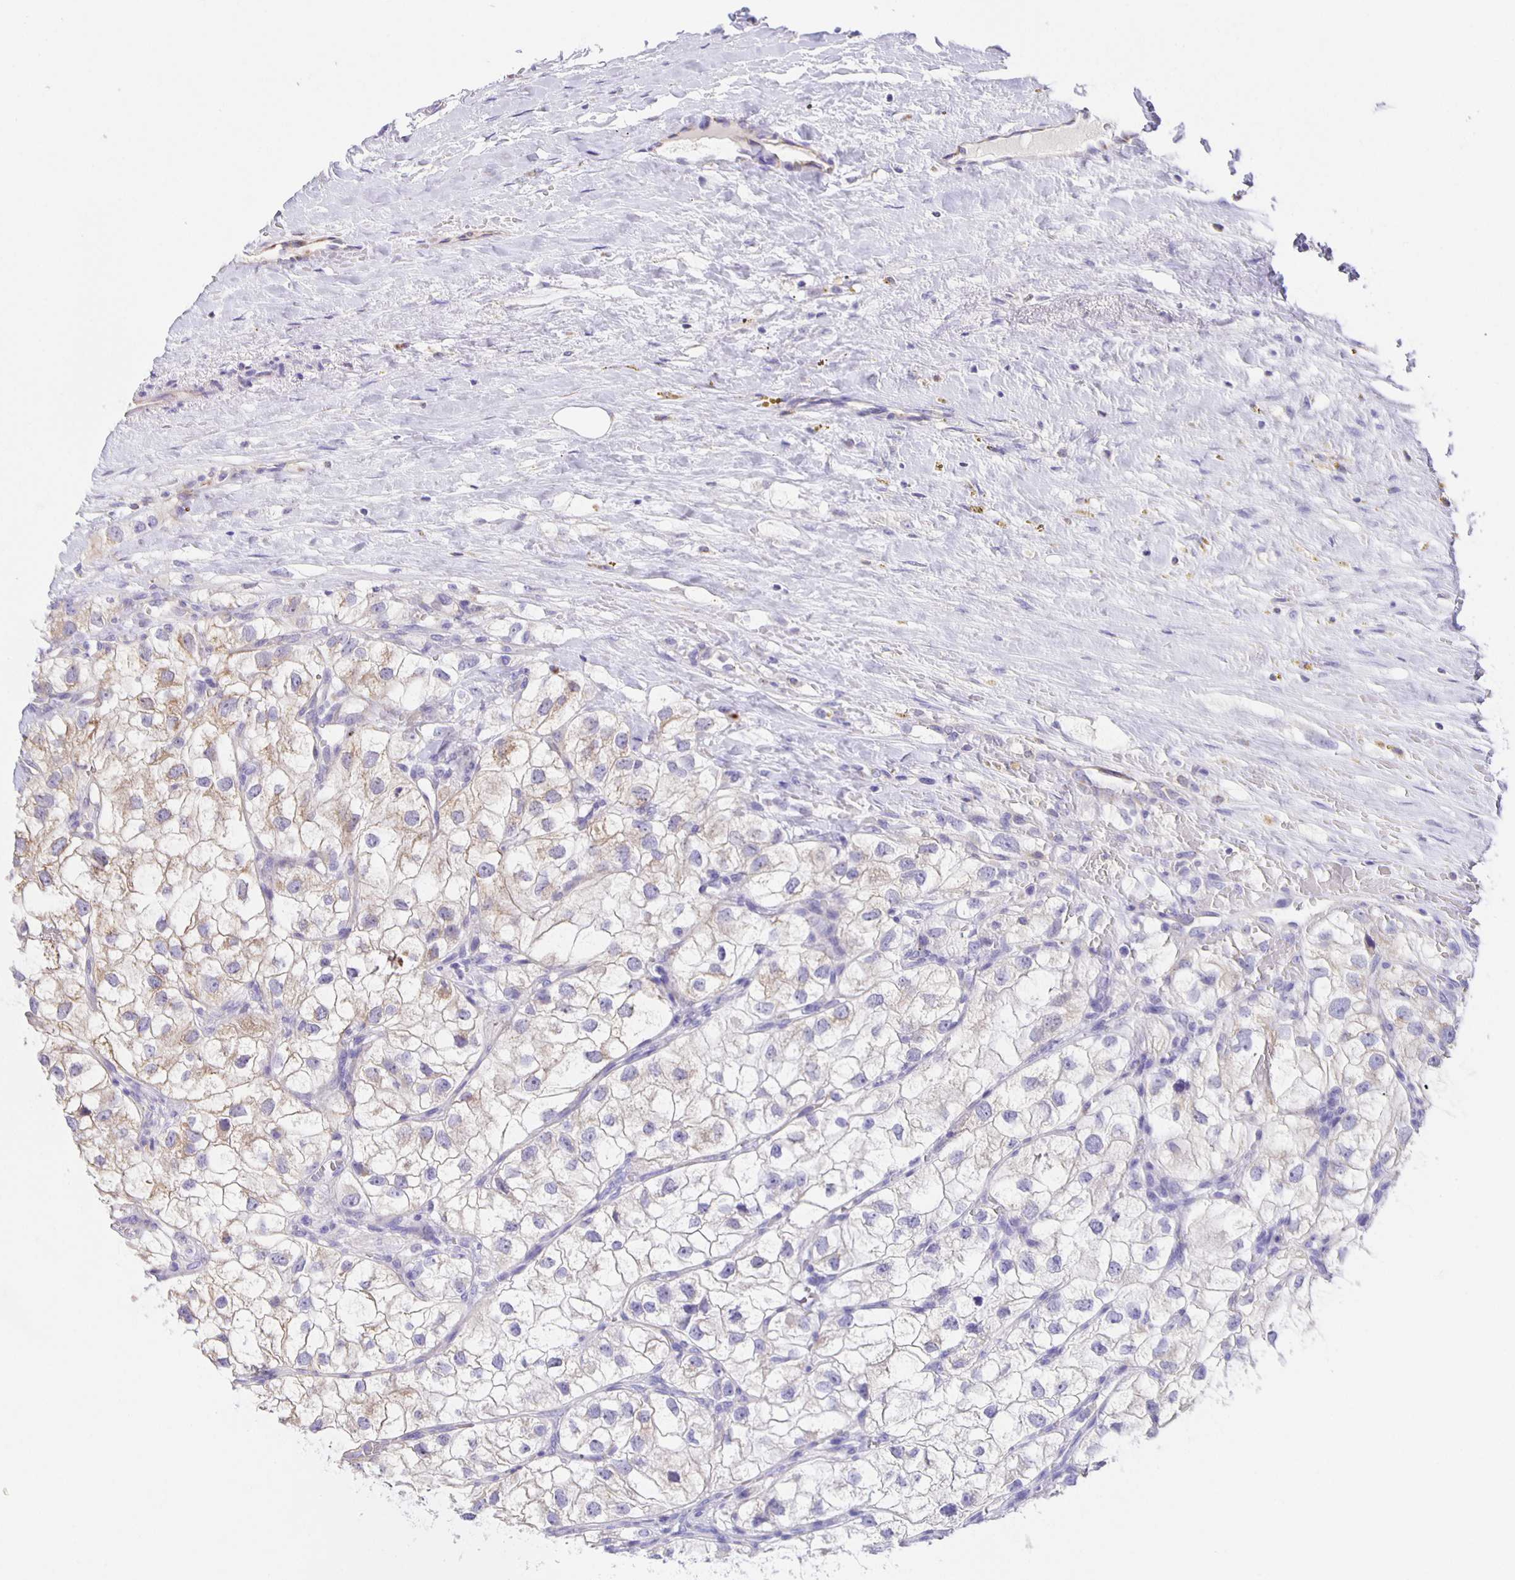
{"staining": {"intensity": "moderate", "quantity": "<25%", "location": "cytoplasmic/membranous"}, "tissue": "renal cancer", "cell_type": "Tumor cells", "image_type": "cancer", "snomed": [{"axis": "morphology", "description": "Adenocarcinoma, NOS"}, {"axis": "topography", "description": "Kidney"}], "caption": "Immunohistochemical staining of adenocarcinoma (renal) shows low levels of moderate cytoplasmic/membranous expression in about <25% of tumor cells.", "gene": "JMJD4", "patient": {"sex": "male", "age": 59}}